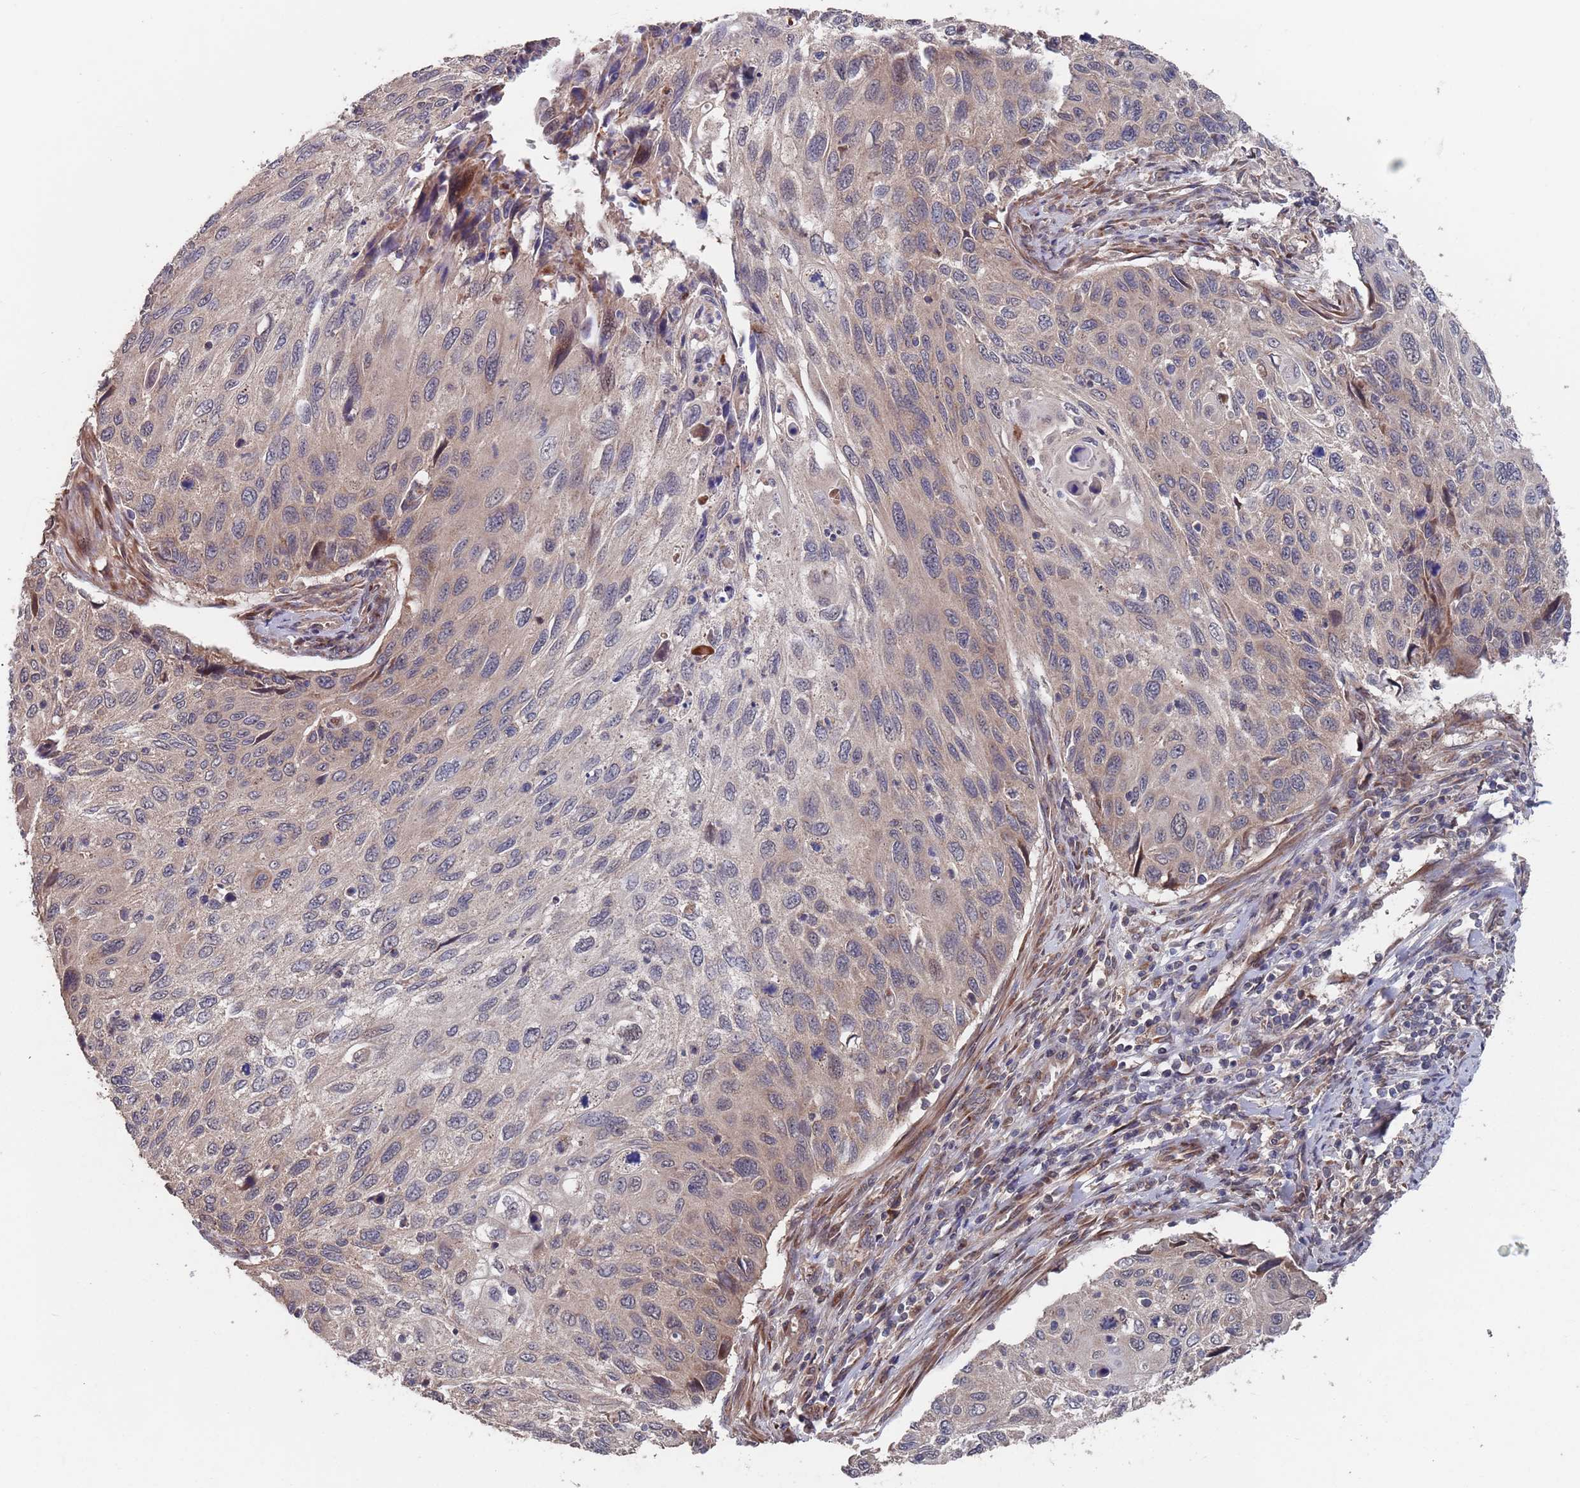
{"staining": {"intensity": "weak", "quantity": "25%-75%", "location": "cytoplasmic/membranous"}, "tissue": "cervical cancer", "cell_type": "Tumor cells", "image_type": "cancer", "snomed": [{"axis": "morphology", "description": "Squamous cell carcinoma, NOS"}, {"axis": "topography", "description": "Cervix"}], "caption": "Immunohistochemical staining of human squamous cell carcinoma (cervical) displays low levels of weak cytoplasmic/membranous protein staining in approximately 25%-75% of tumor cells.", "gene": "UNC45A", "patient": {"sex": "female", "age": 70}}